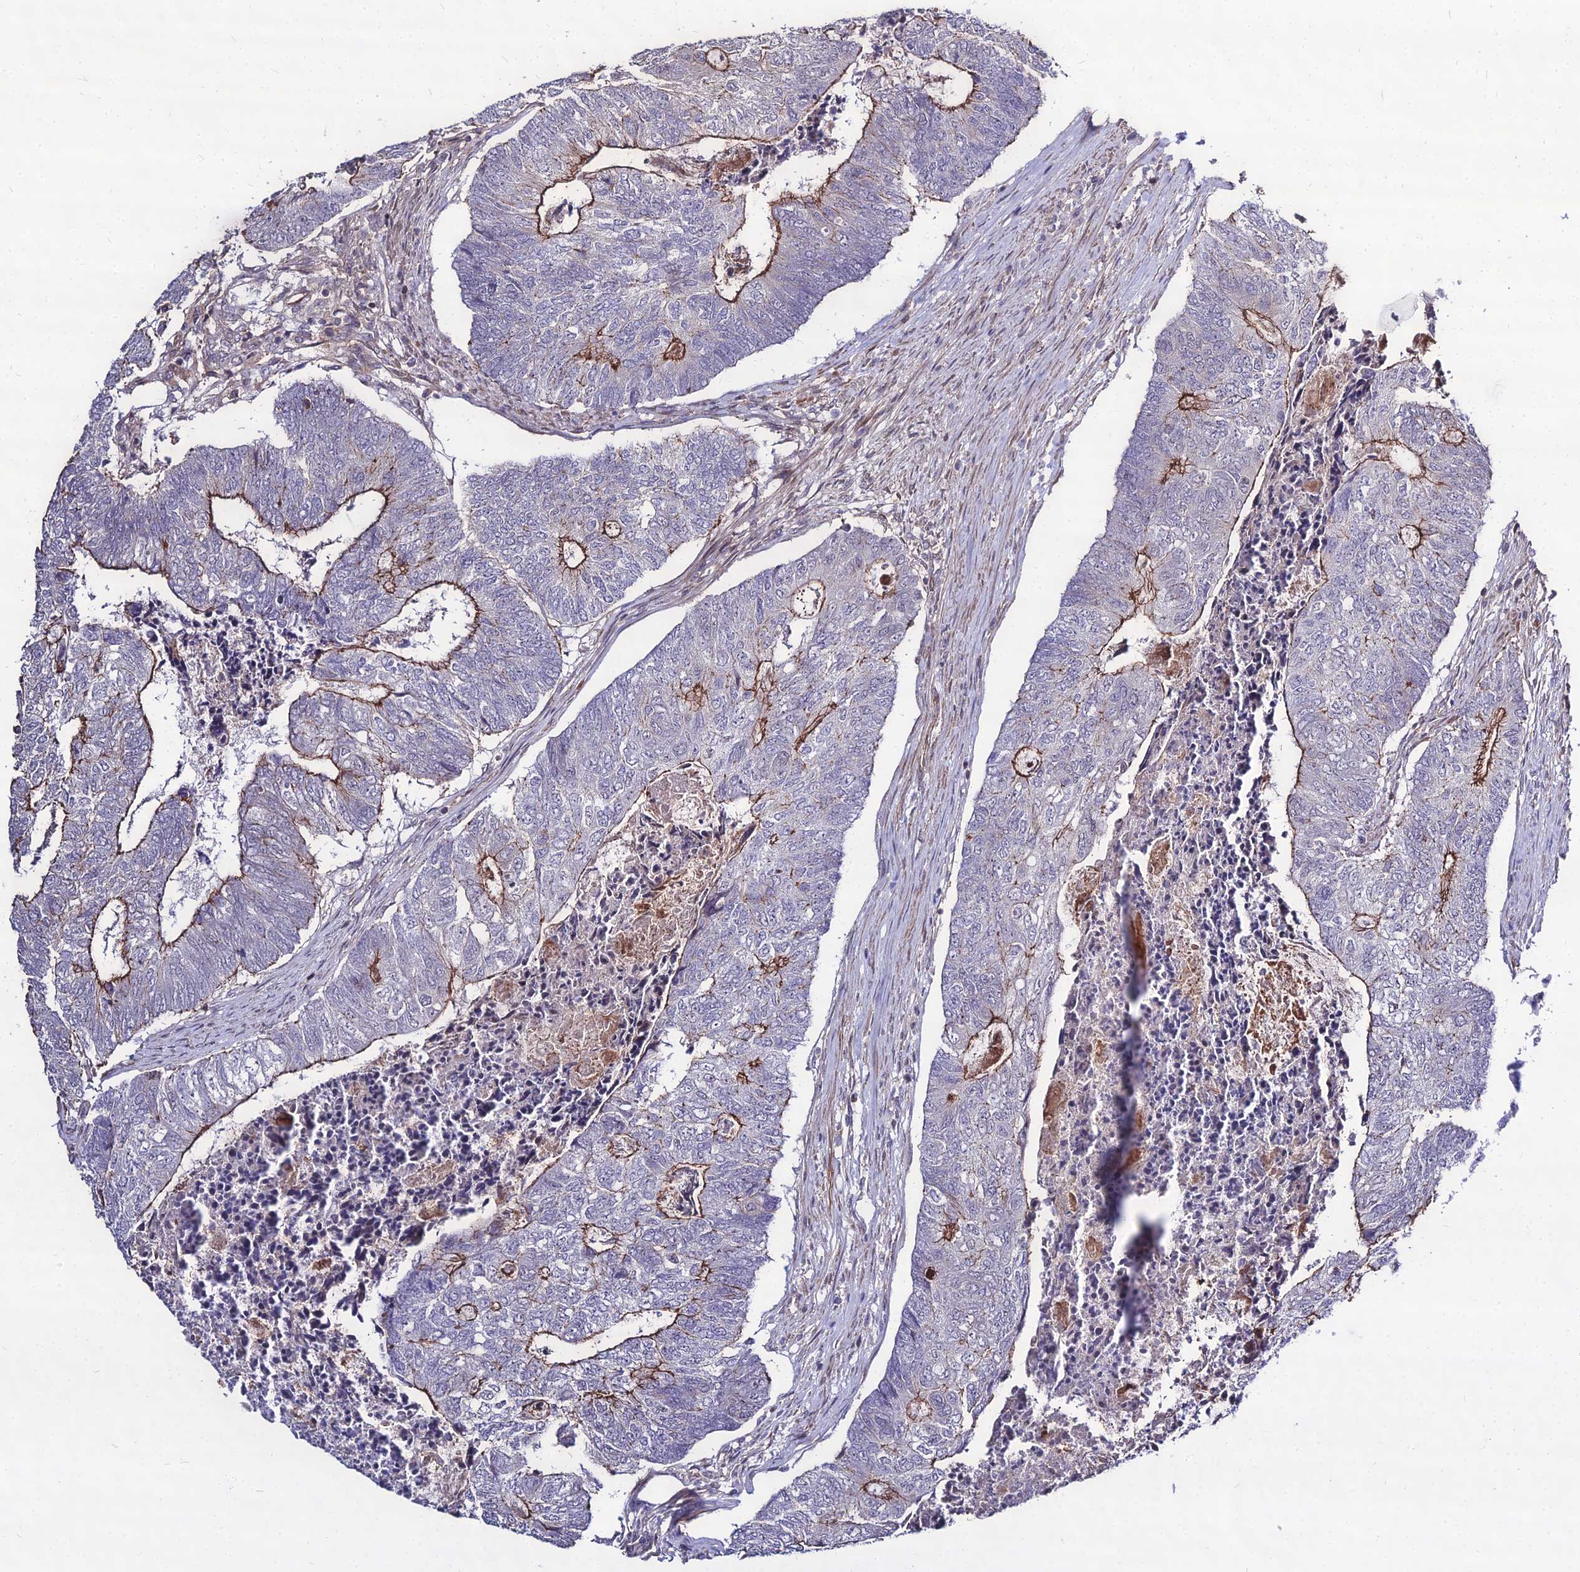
{"staining": {"intensity": "moderate", "quantity": "25%-75%", "location": "cytoplasmic/membranous"}, "tissue": "colorectal cancer", "cell_type": "Tumor cells", "image_type": "cancer", "snomed": [{"axis": "morphology", "description": "Adenocarcinoma, NOS"}, {"axis": "topography", "description": "Colon"}], "caption": "Colorectal cancer (adenocarcinoma) stained with DAB (3,3'-diaminobenzidine) immunohistochemistry reveals medium levels of moderate cytoplasmic/membranous expression in approximately 25%-75% of tumor cells. The protein of interest is shown in brown color, while the nuclei are stained blue.", "gene": "TSPYL2", "patient": {"sex": "female", "age": 67}}